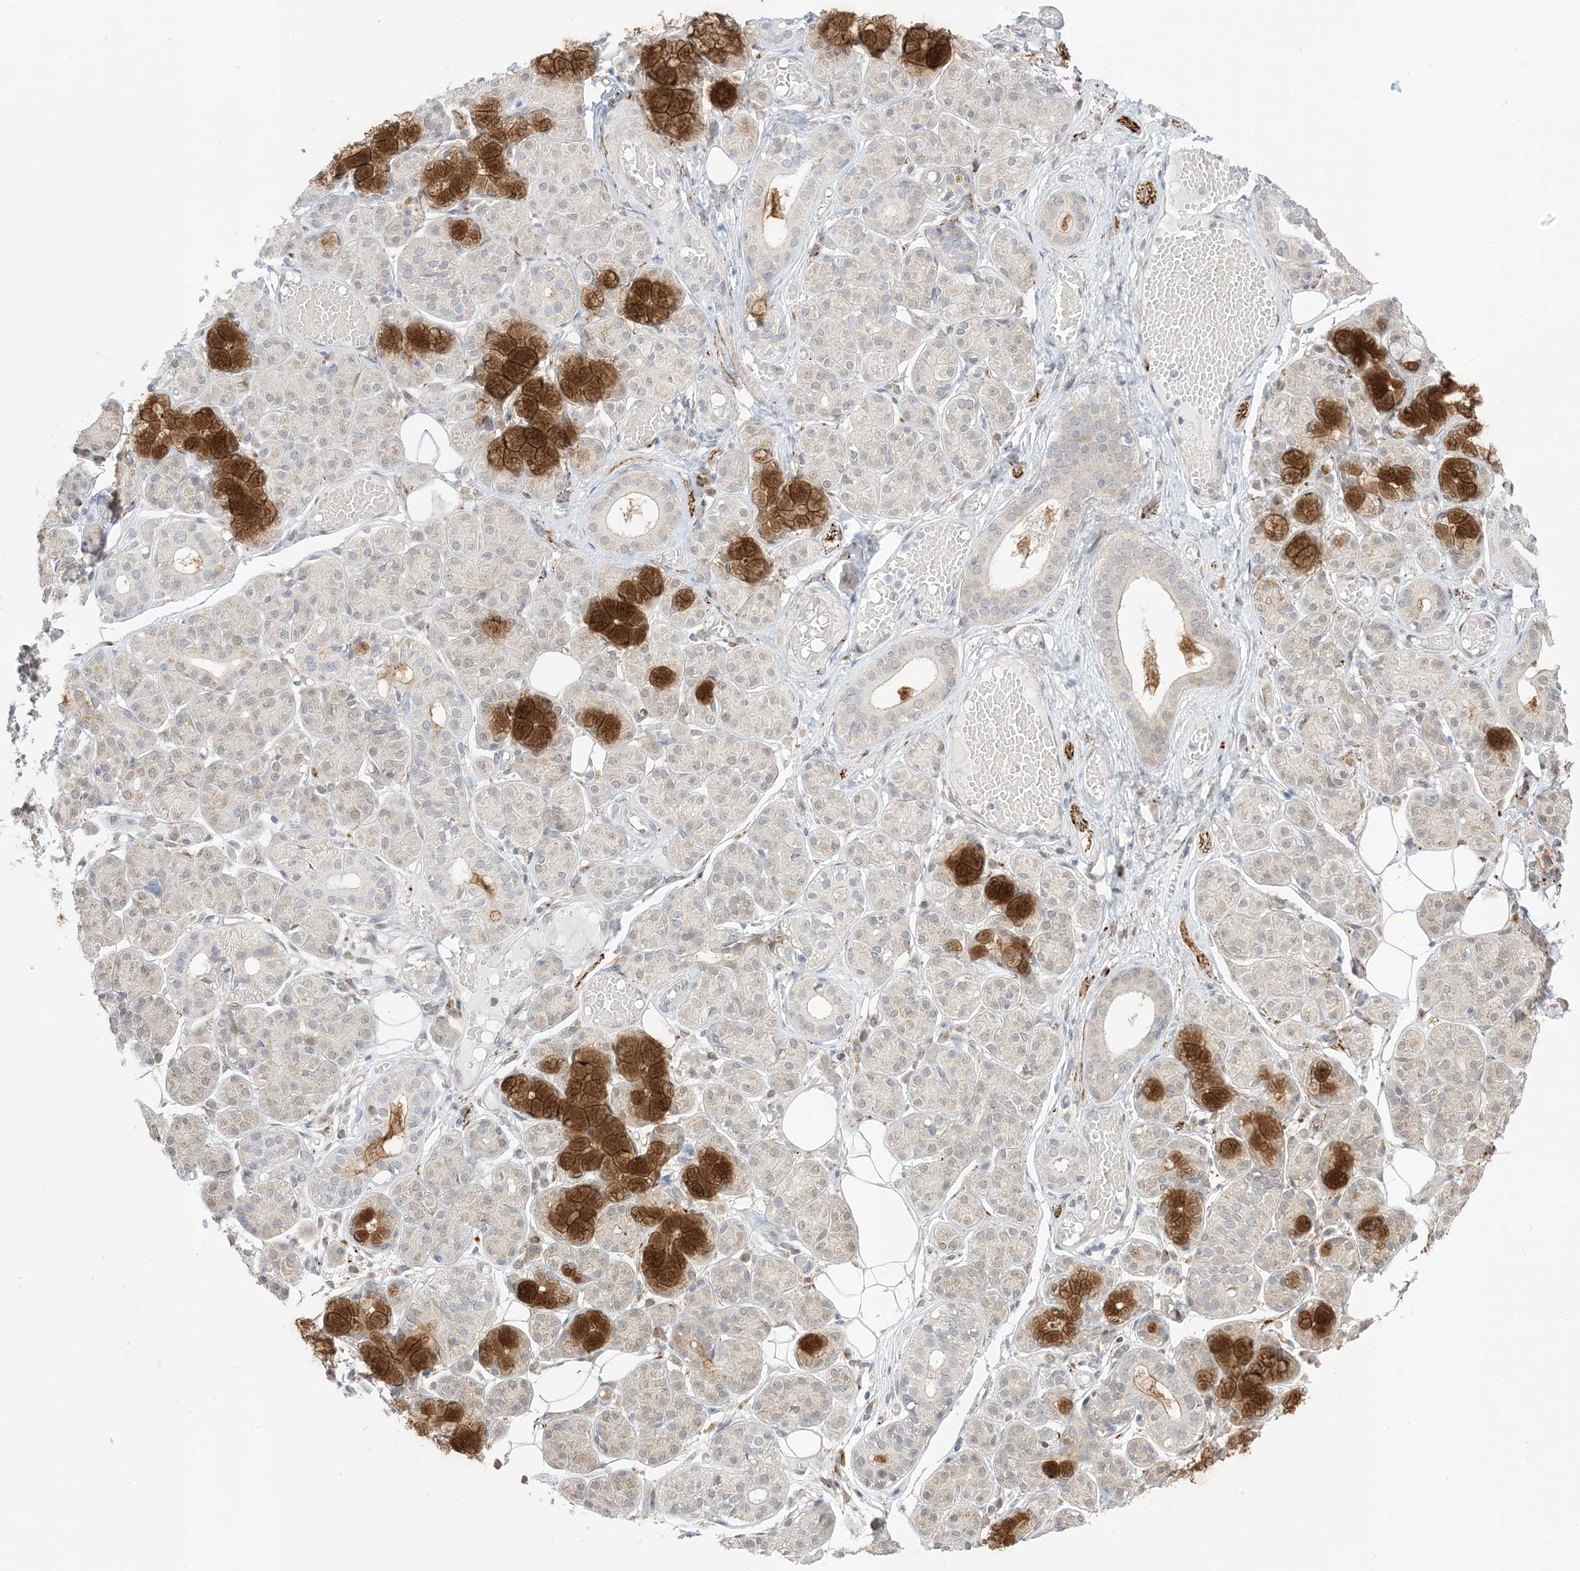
{"staining": {"intensity": "strong", "quantity": "<25%", "location": "cytoplasmic/membranous"}, "tissue": "salivary gland", "cell_type": "Glandular cells", "image_type": "normal", "snomed": [{"axis": "morphology", "description": "Normal tissue, NOS"}, {"axis": "topography", "description": "Salivary gland"}], "caption": "DAB immunohistochemical staining of normal salivary gland reveals strong cytoplasmic/membranous protein staining in approximately <25% of glandular cells.", "gene": "UBE2E2", "patient": {"sex": "male", "age": 63}}